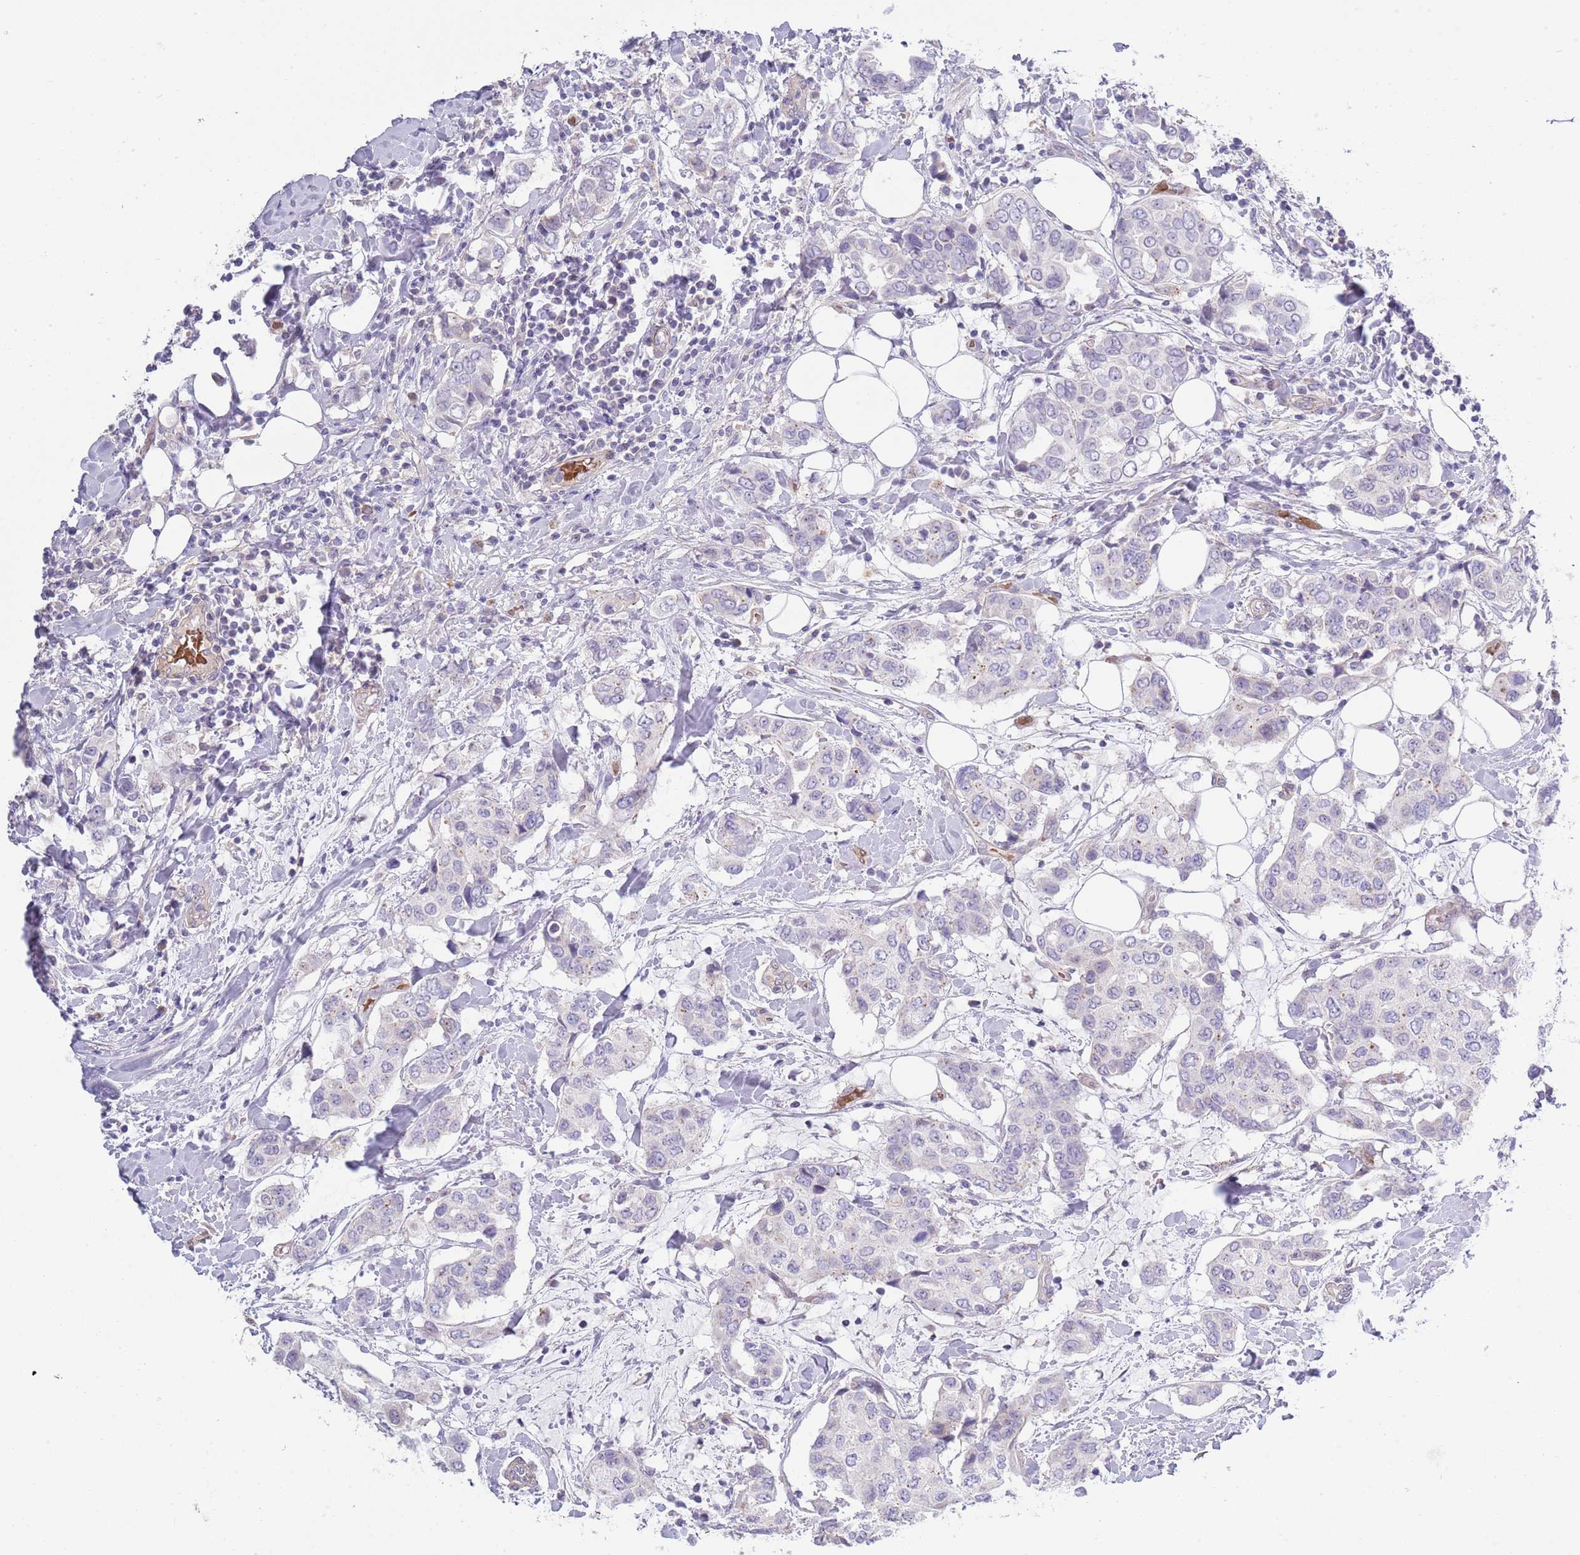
{"staining": {"intensity": "negative", "quantity": "none", "location": "none"}, "tissue": "breast cancer", "cell_type": "Tumor cells", "image_type": "cancer", "snomed": [{"axis": "morphology", "description": "Lobular carcinoma"}, {"axis": "topography", "description": "Breast"}], "caption": "Immunohistochemistry of breast cancer (lobular carcinoma) shows no expression in tumor cells.", "gene": "TINAGL1", "patient": {"sex": "female", "age": 51}}